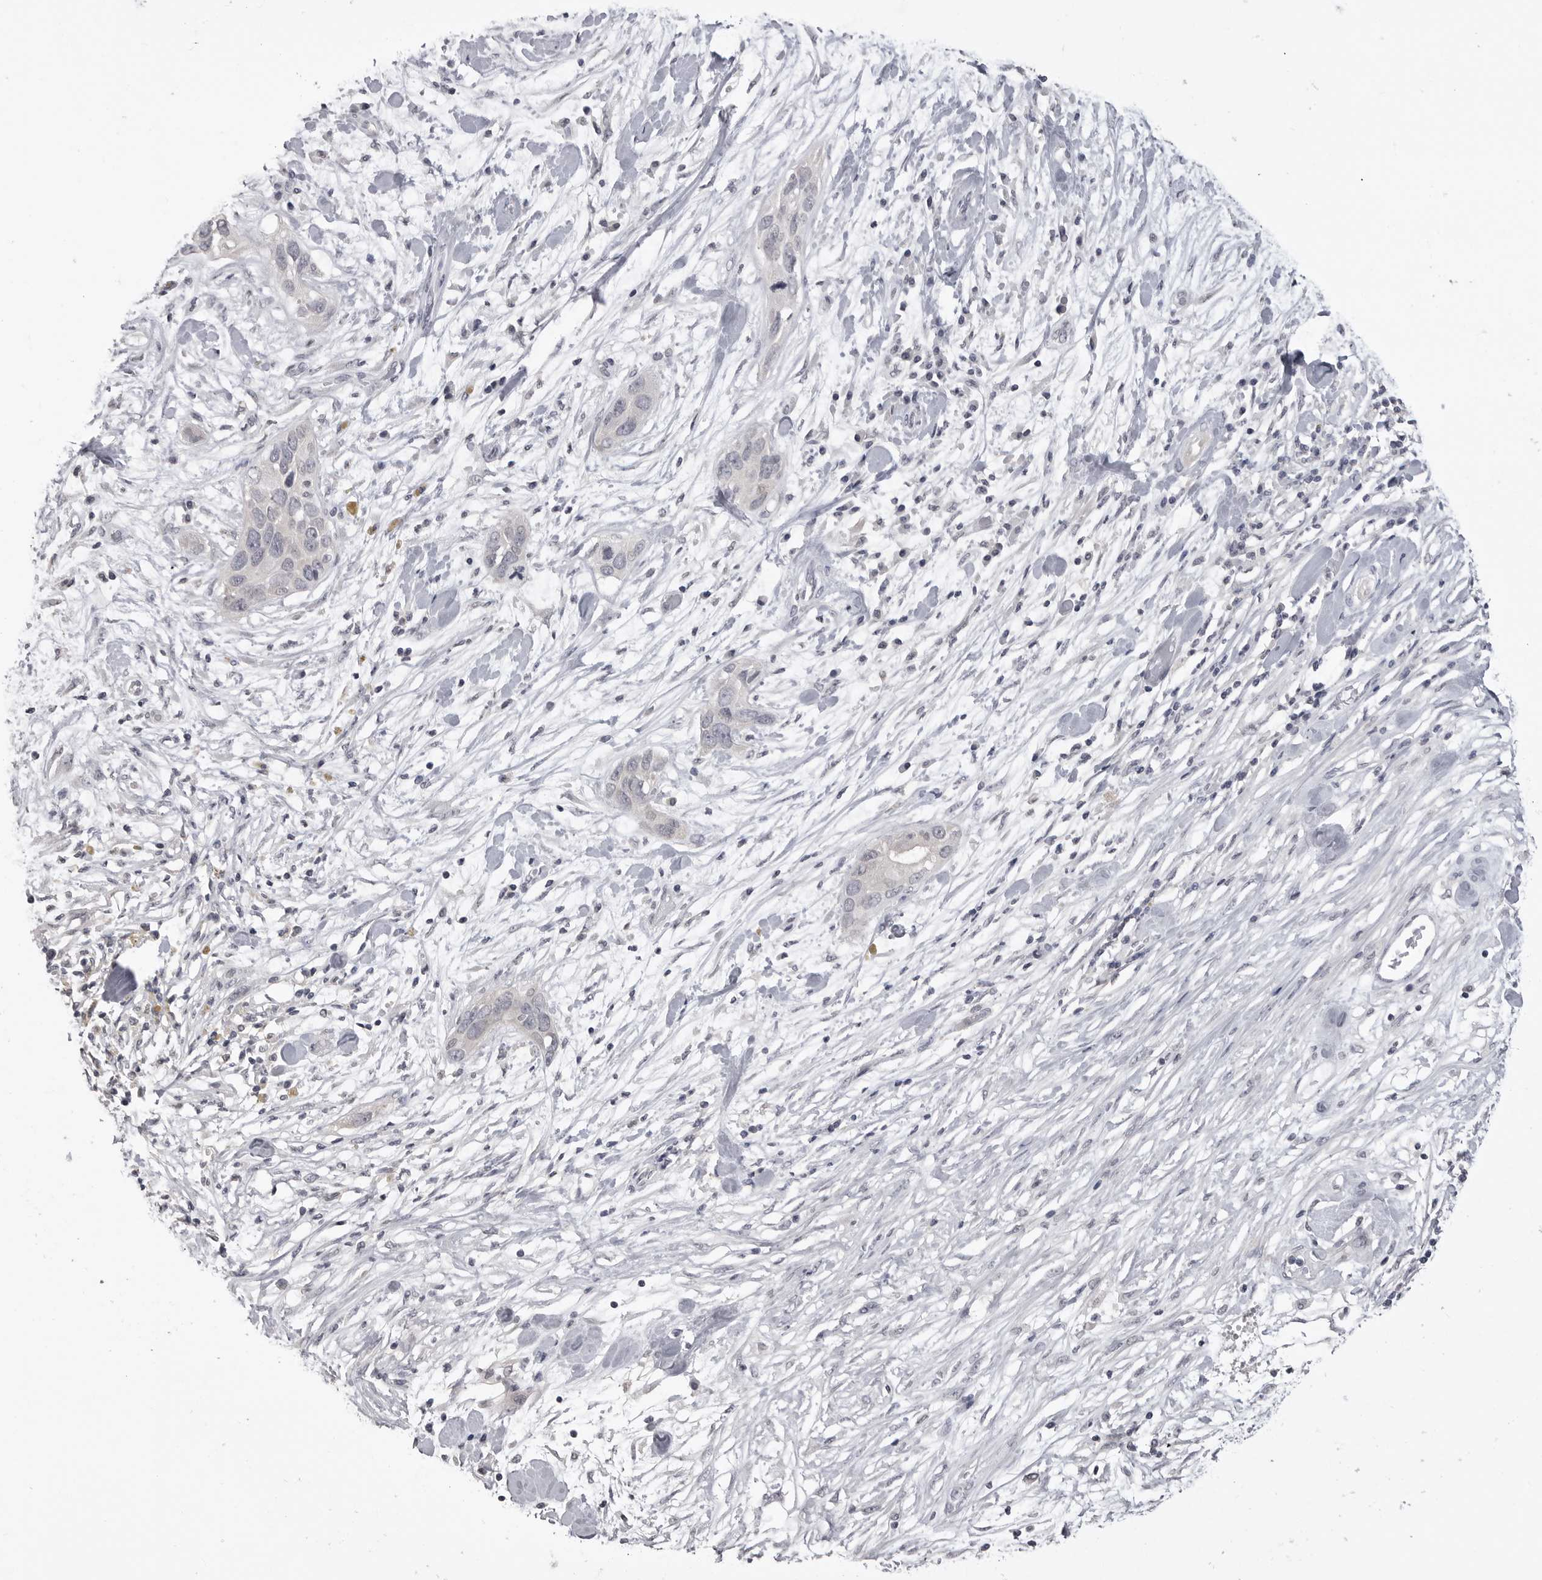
{"staining": {"intensity": "negative", "quantity": "none", "location": "none"}, "tissue": "pancreatic cancer", "cell_type": "Tumor cells", "image_type": "cancer", "snomed": [{"axis": "morphology", "description": "Adenocarcinoma, NOS"}, {"axis": "topography", "description": "Pancreas"}], "caption": "Photomicrograph shows no protein positivity in tumor cells of adenocarcinoma (pancreatic) tissue.", "gene": "GPN2", "patient": {"sex": "female", "age": 60}}